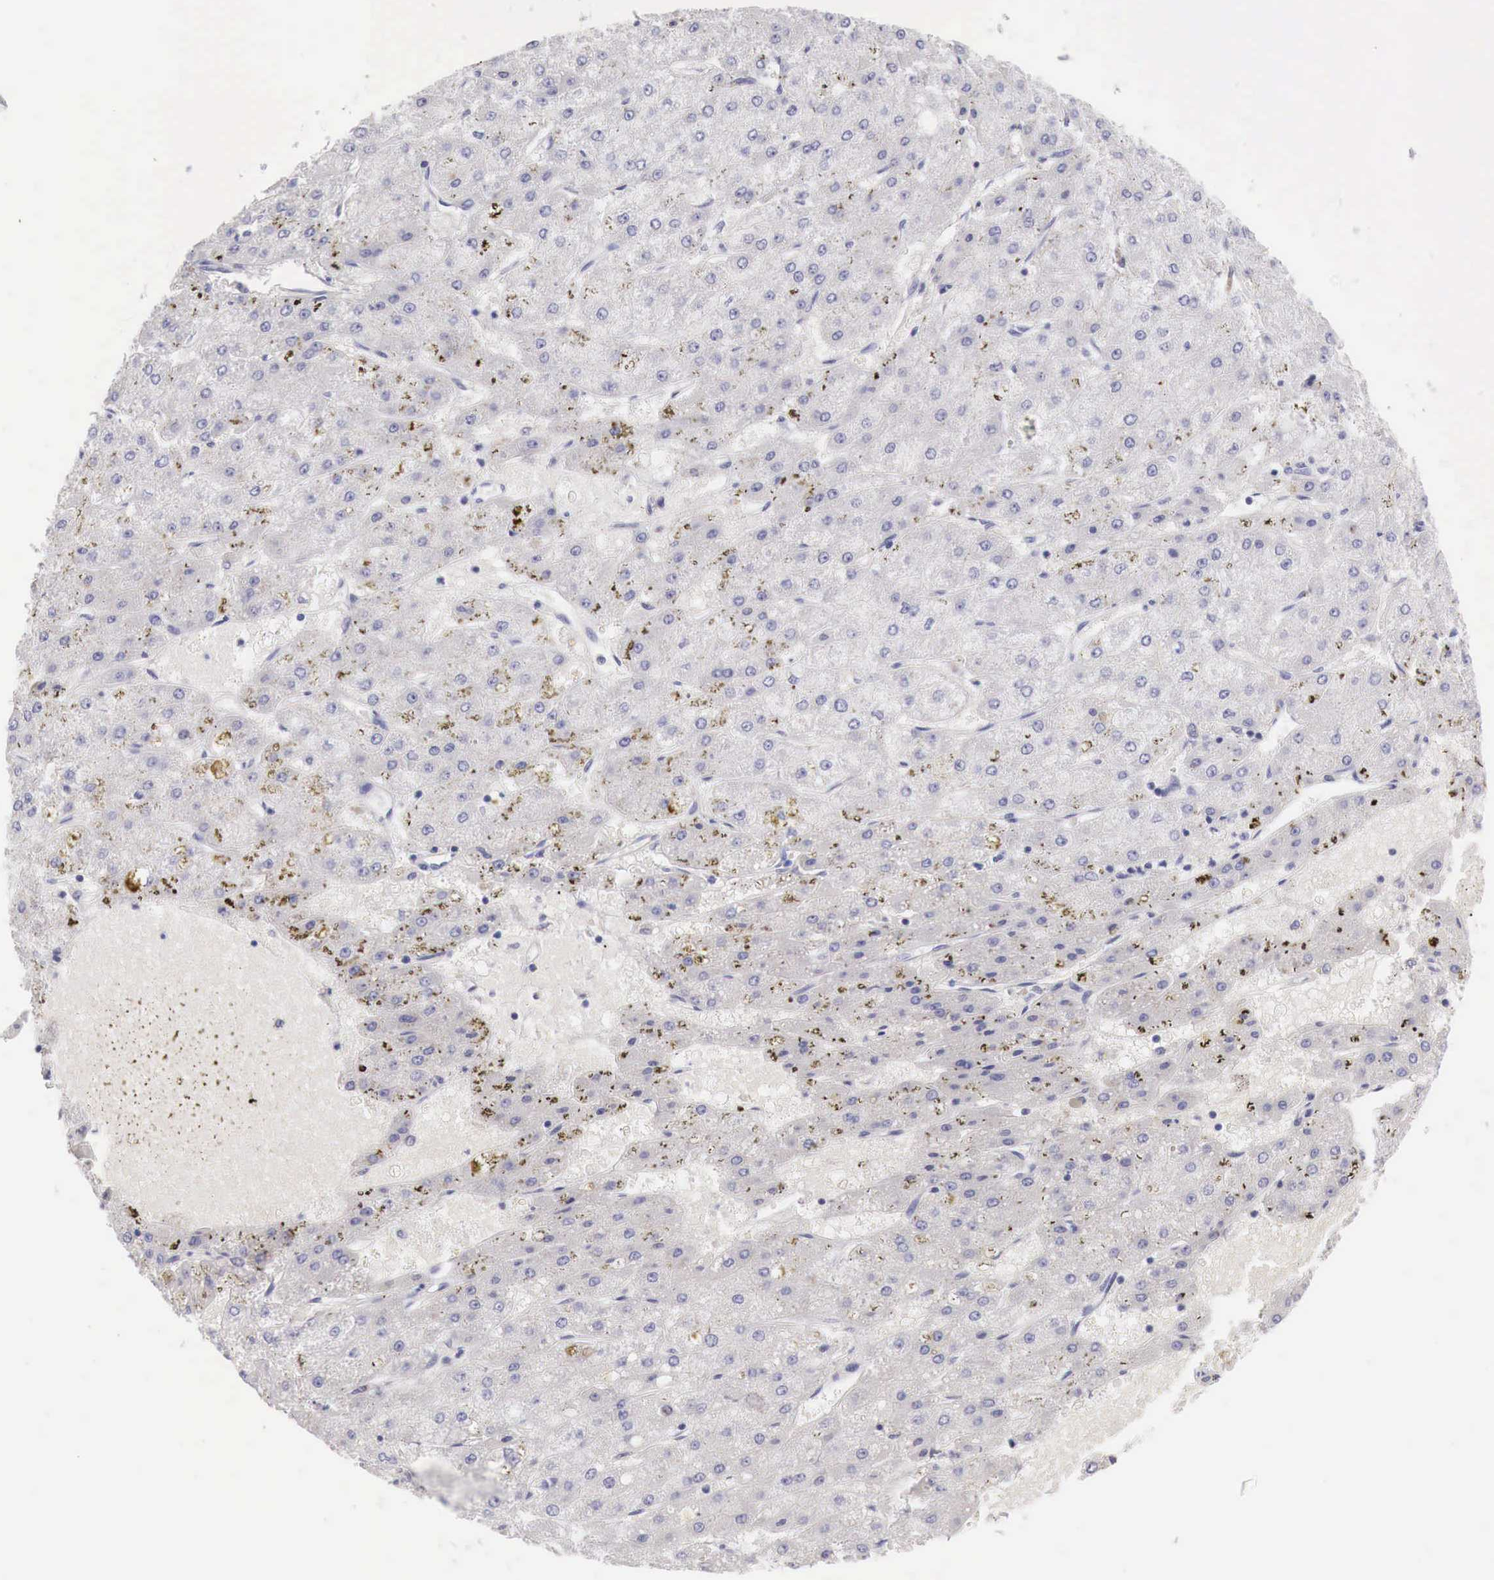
{"staining": {"intensity": "negative", "quantity": "none", "location": "none"}, "tissue": "liver cancer", "cell_type": "Tumor cells", "image_type": "cancer", "snomed": [{"axis": "morphology", "description": "Carcinoma, Hepatocellular, NOS"}, {"axis": "topography", "description": "Liver"}], "caption": "The histopathology image displays no significant positivity in tumor cells of liver cancer.", "gene": "IDH3G", "patient": {"sex": "female", "age": 52}}